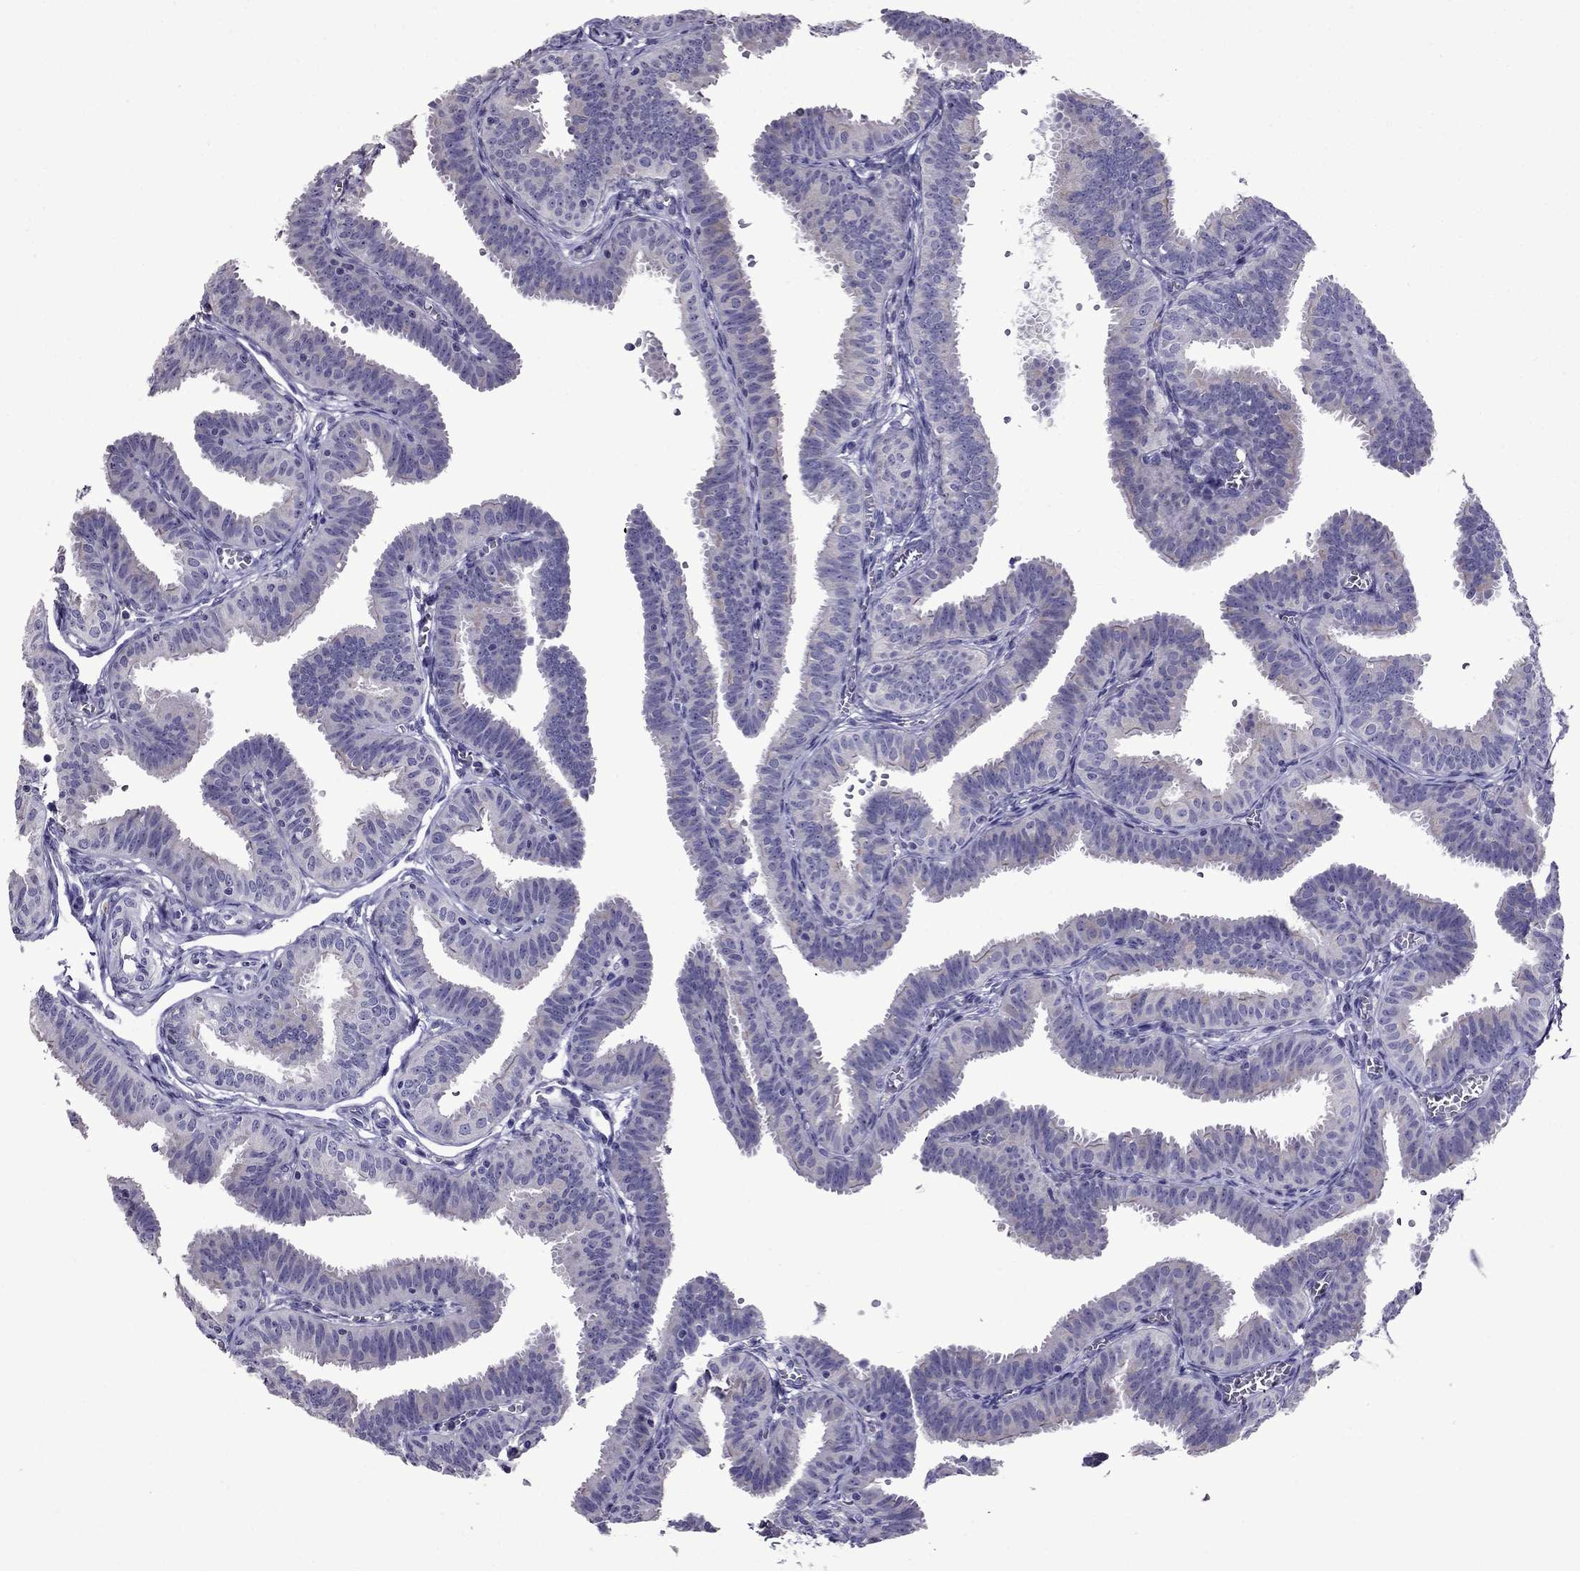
{"staining": {"intensity": "moderate", "quantity": "<25%", "location": "cytoplasmic/membranous"}, "tissue": "fallopian tube", "cell_type": "Glandular cells", "image_type": "normal", "snomed": [{"axis": "morphology", "description": "Normal tissue, NOS"}, {"axis": "topography", "description": "Fallopian tube"}], "caption": "Brown immunohistochemical staining in unremarkable fallopian tube exhibits moderate cytoplasmic/membranous expression in approximately <25% of glandular cells.", "gene": "OXCT2", "patient": {"sex": "female", "age": 25}}